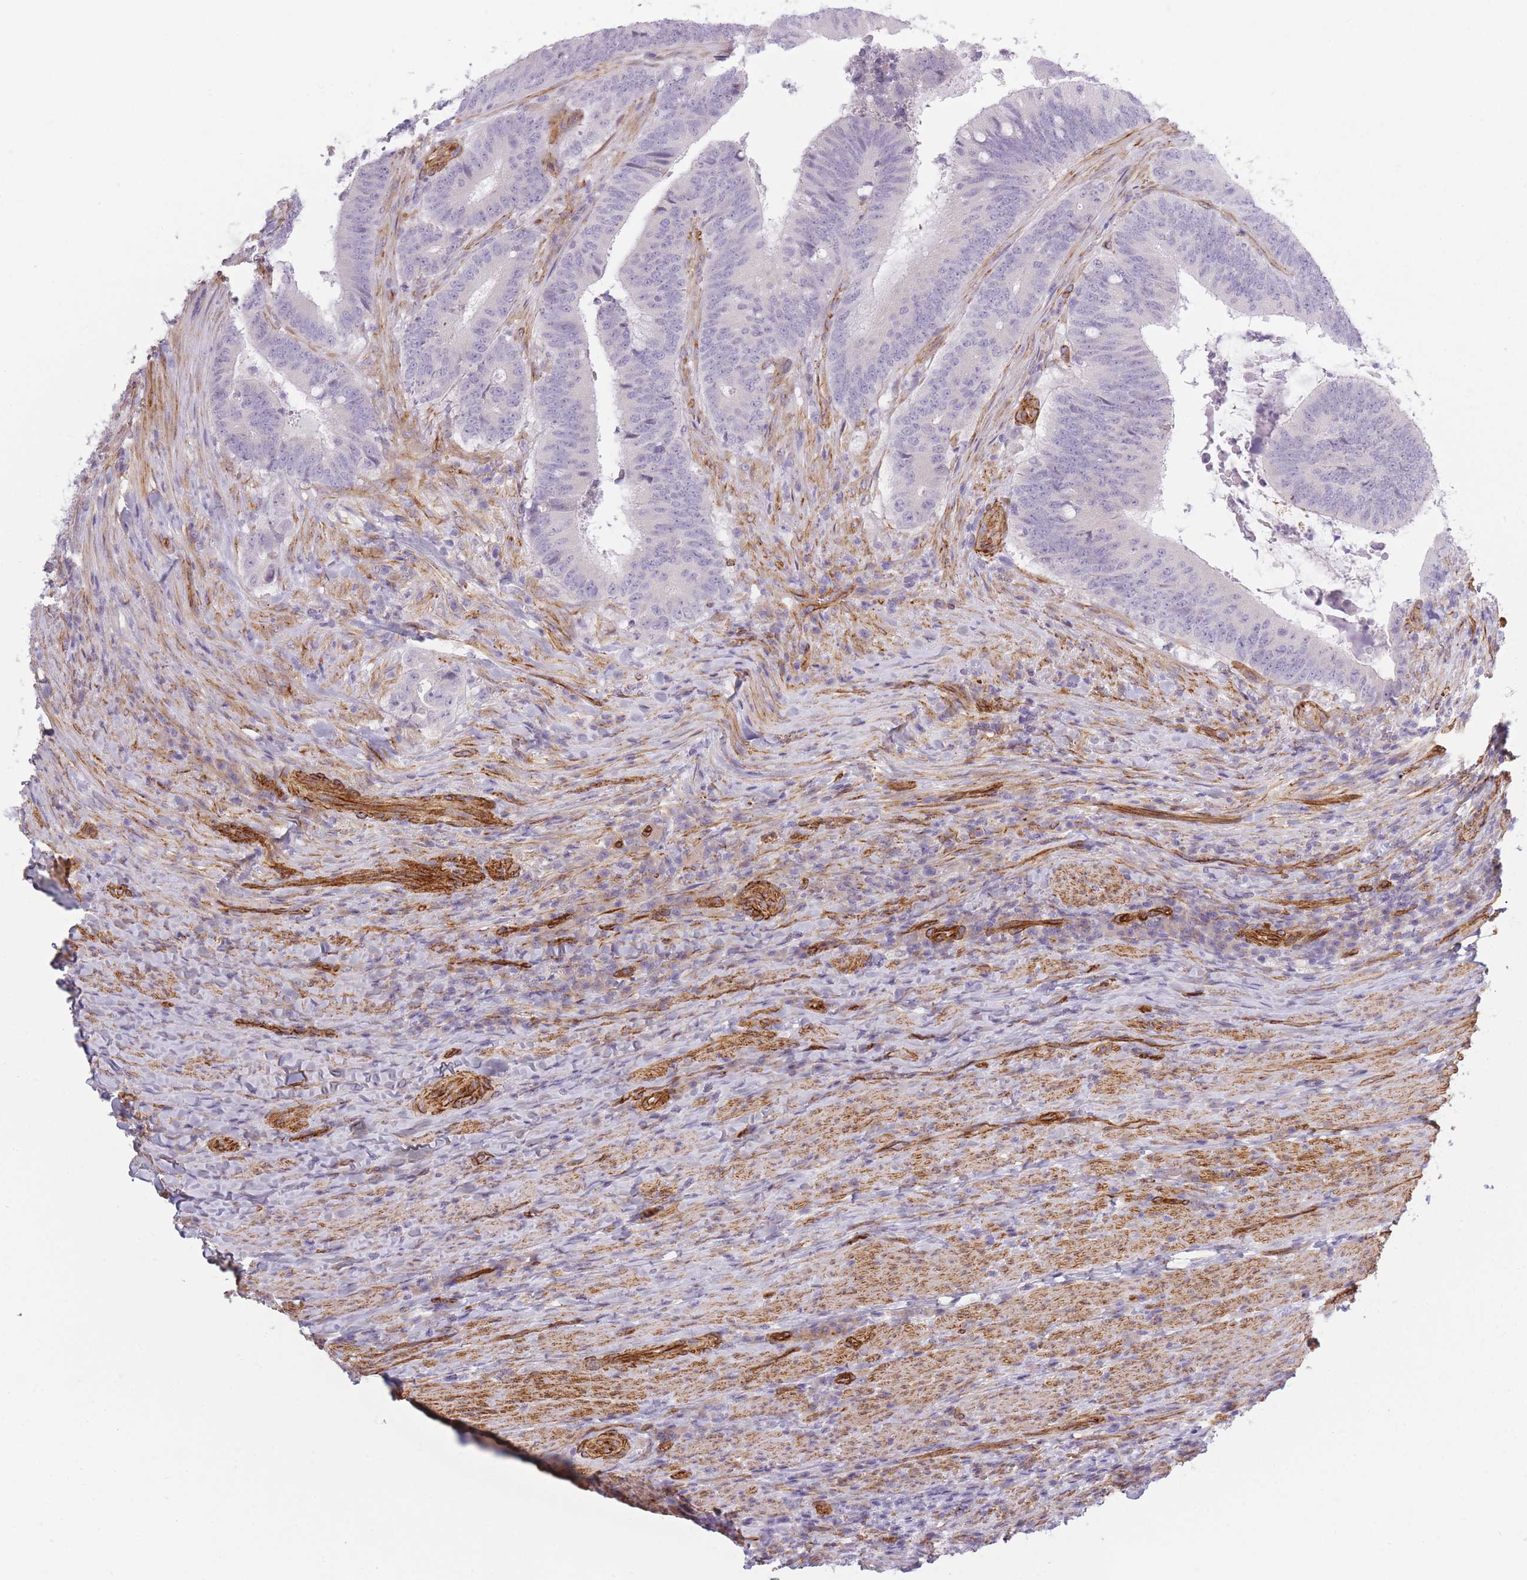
{"staining": {"intensity": "negative", "quantity": "none", "location": "none"}, "tissue": "colorectal cancer", "cell_type": "Tumor cells", "image_type": "cancer", "snomed": [{"axis": "morphology", "description": "Adenocarcinoma, NOS"}, {"axis": "topography", "description": "Colon"}], "caption": "Immunohistochemistry micrograph of neoplastic tissue: human colorectal adenocarcinoma stained with DAB (3,3'-diaminobenzidine) demonstrates no significant protein positivity in tumor cells.", "gene": "OR6B3", "patient": {"sex": "female", "age": 43}}